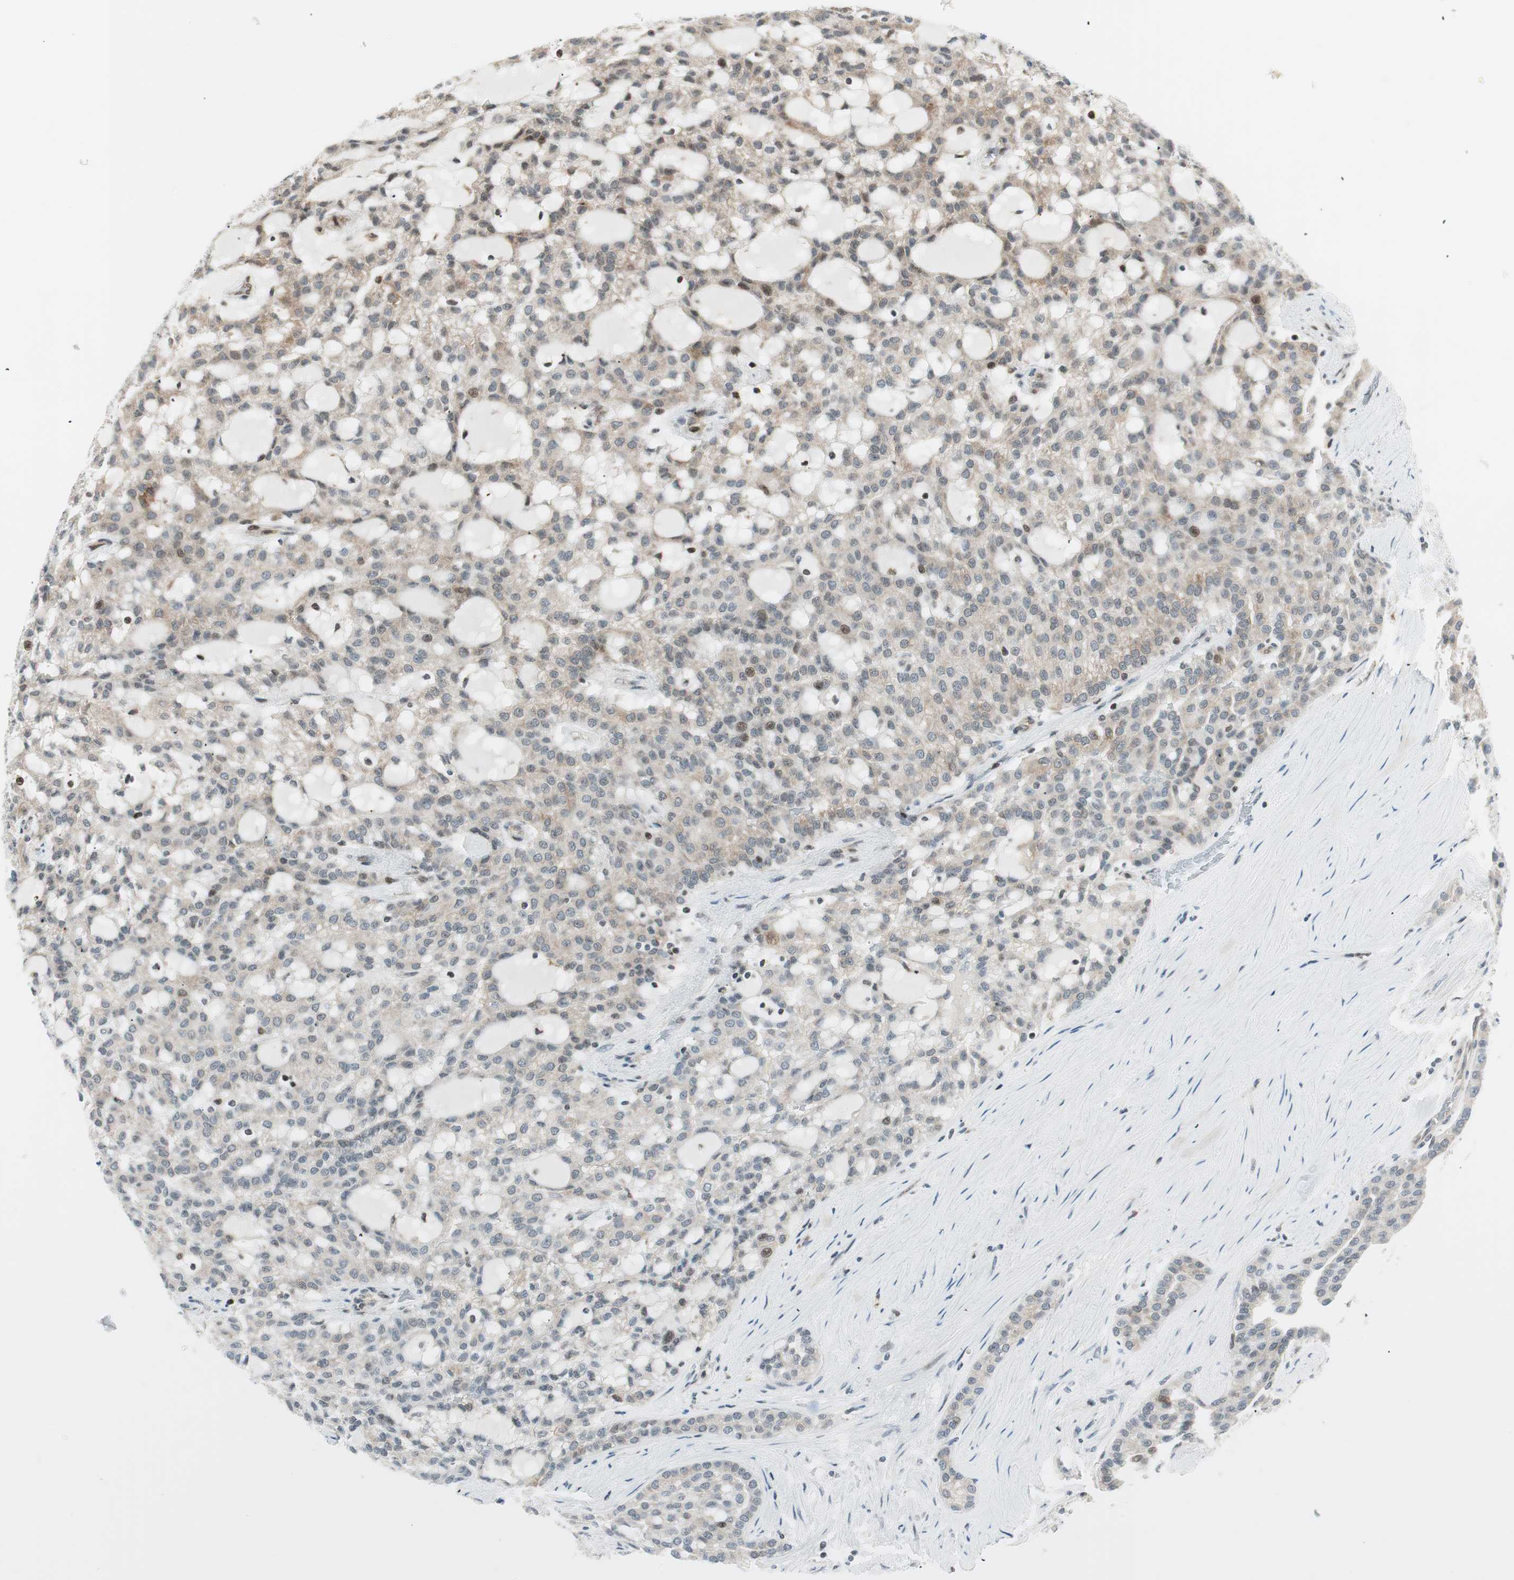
{"staining": {"intensity": "weak", "quantity": "25%-75%", "location": "cytoplasmic/membranous"}, "tissue": "renal cancer", "cell_type": "Tumor cells", "image_type": "cancer", "snomed": [{"axis": "morphology", "description": "Adenocarcinoma, NOS"}, {"axis": "topography", "description": "Kidney"}], "caption": "The immunohistochemical stain shows weak cytoplasmic/membranous staining in tumor cells of renal cancer (adenocarcinoma) tissue.", "gene": "TPT1", "patient": {"sex": "male", "age": 63}}